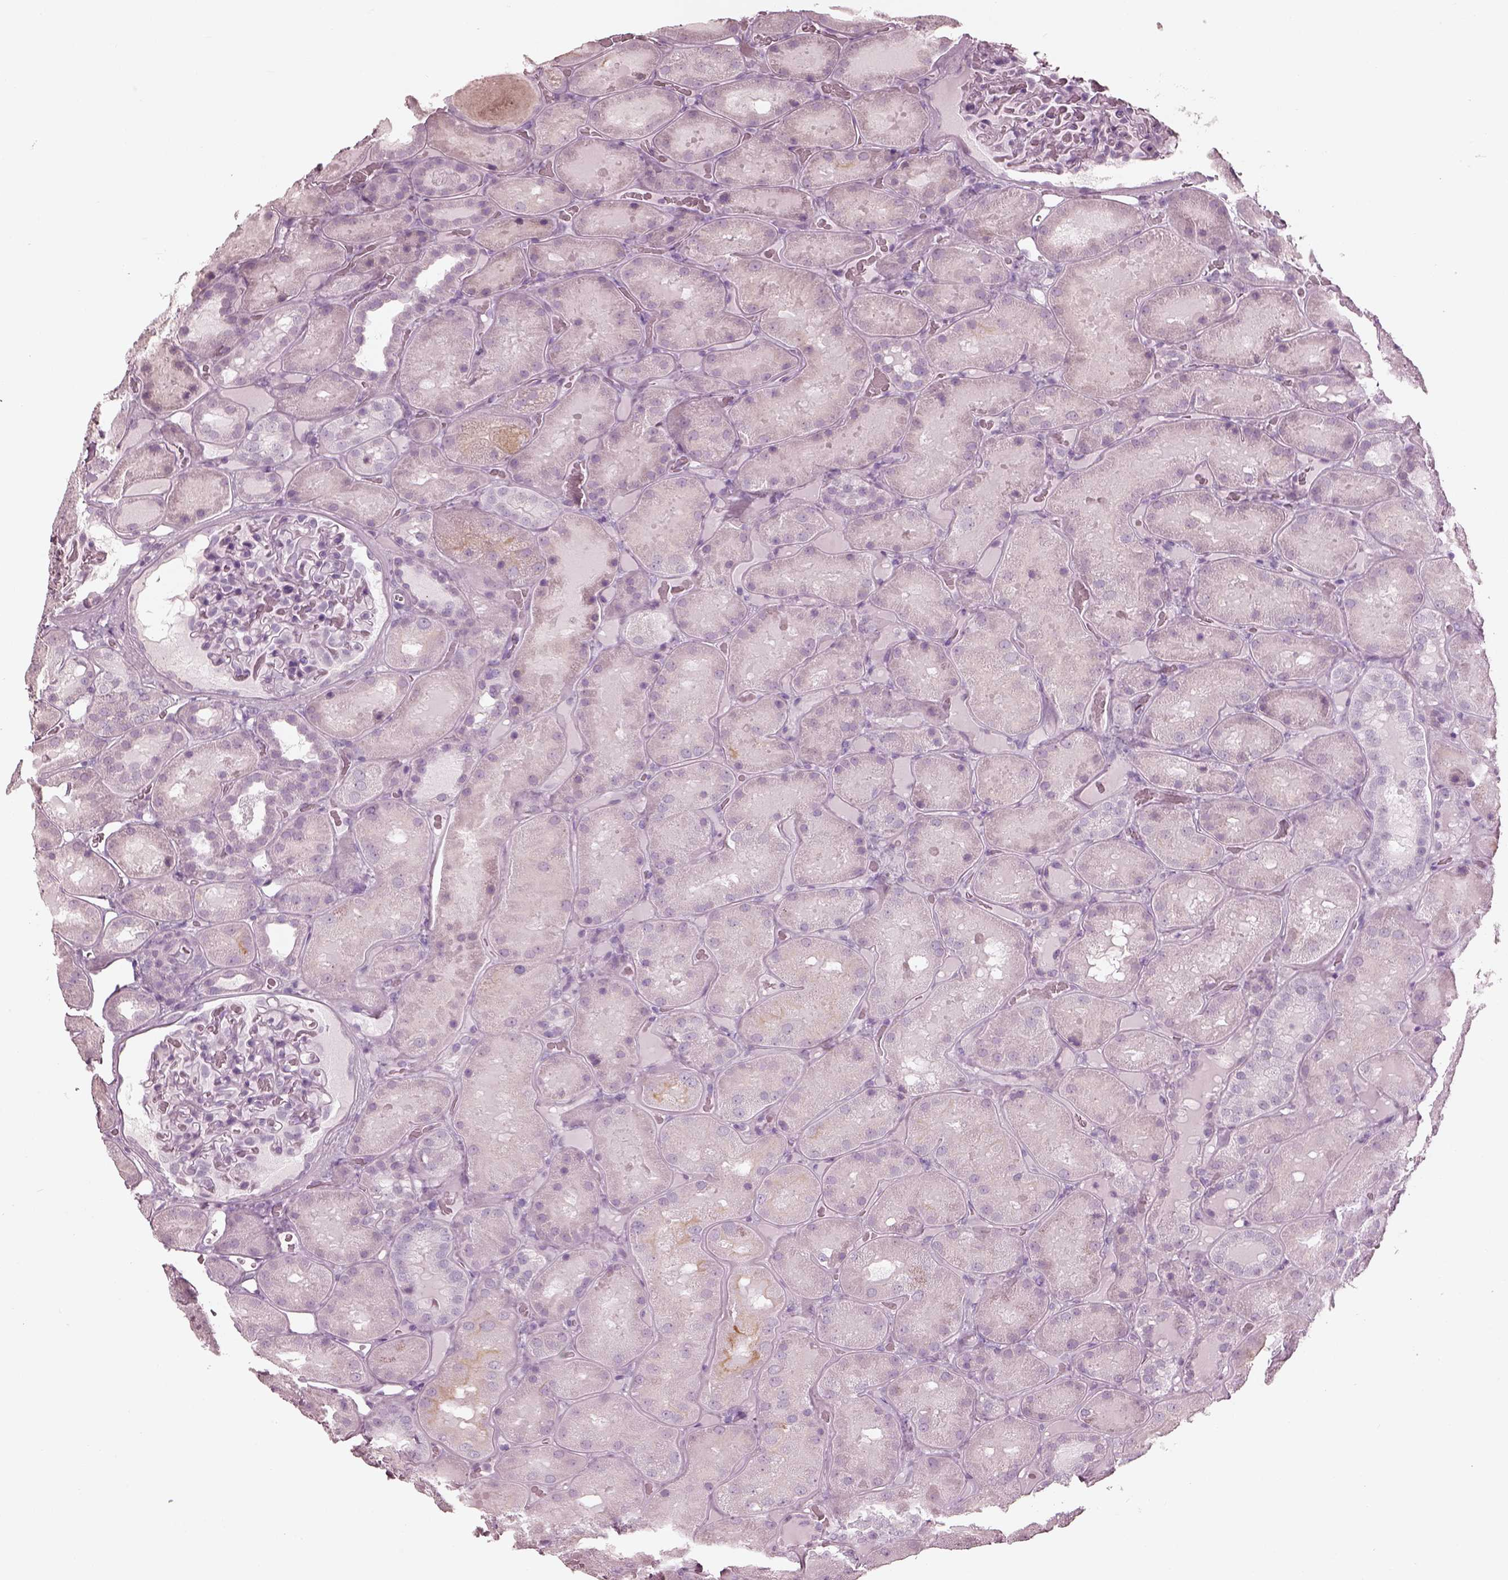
{"staining": {"intensity": "negative", "quantity": "none", "location": "none"}, "tissue": "kidney", "cell_type": "Cells in glomeruli", "image_type": "normal", "snomed": [{"axis": "morphology", "description": "Normal tissue, NOS"}, {"axis": "topography", "description": "Kidney"}], "caption": "Image shows no protein expression in cells in glomeruli of normal kidney. The staining is performed using DAB (3,3'-diaminobenzidine) brown chromogen with nuclei counter-stained in using hematoxylin.", "gene": "KRTAP24", "patient": {"sex": "male", "age": 73}}